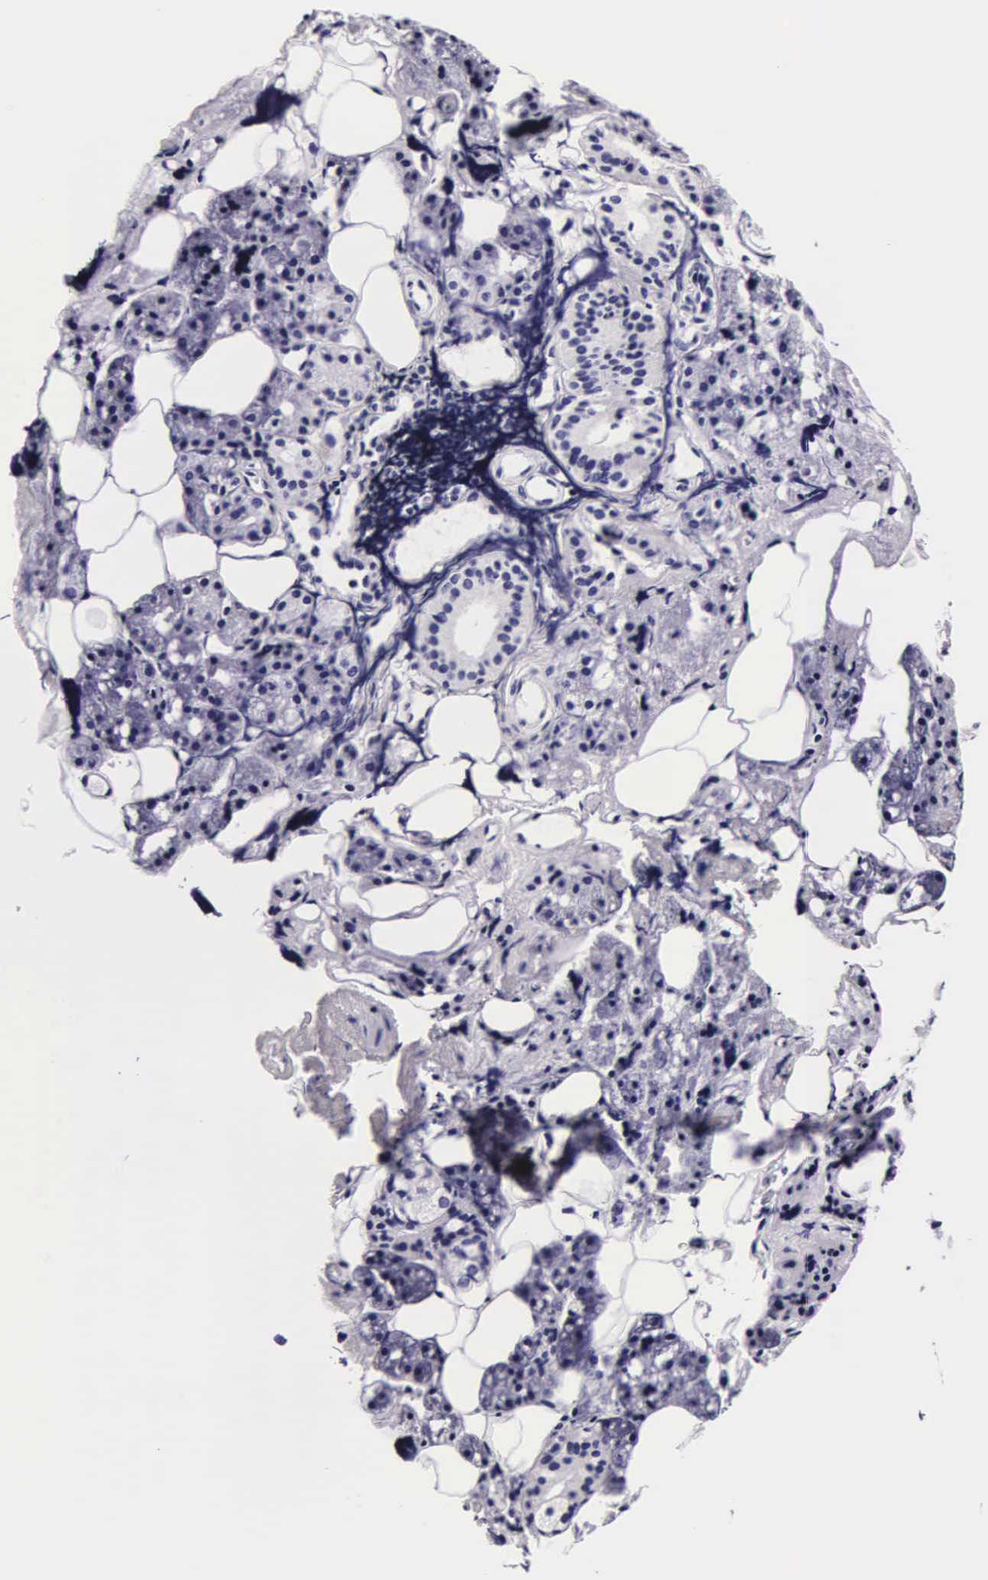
{"staining": {"intensity": "negative", "quantity": "none", "location": "none"}, "tissue": "salivary gland", "cell_type": "Glandular cells", "image_type": "normal", "snomed": [{"axis": "morphology", "description": "Normal tissue, NOS"}, {"axis": "topography", "description": "Salivary gland"}], "caption": "A histopathology image of salivary gland stained for a protein demonstrates no brown staining in glandular cells.", "gene": "DGCR2", "patient": {"sex": "female", "age": 55}}